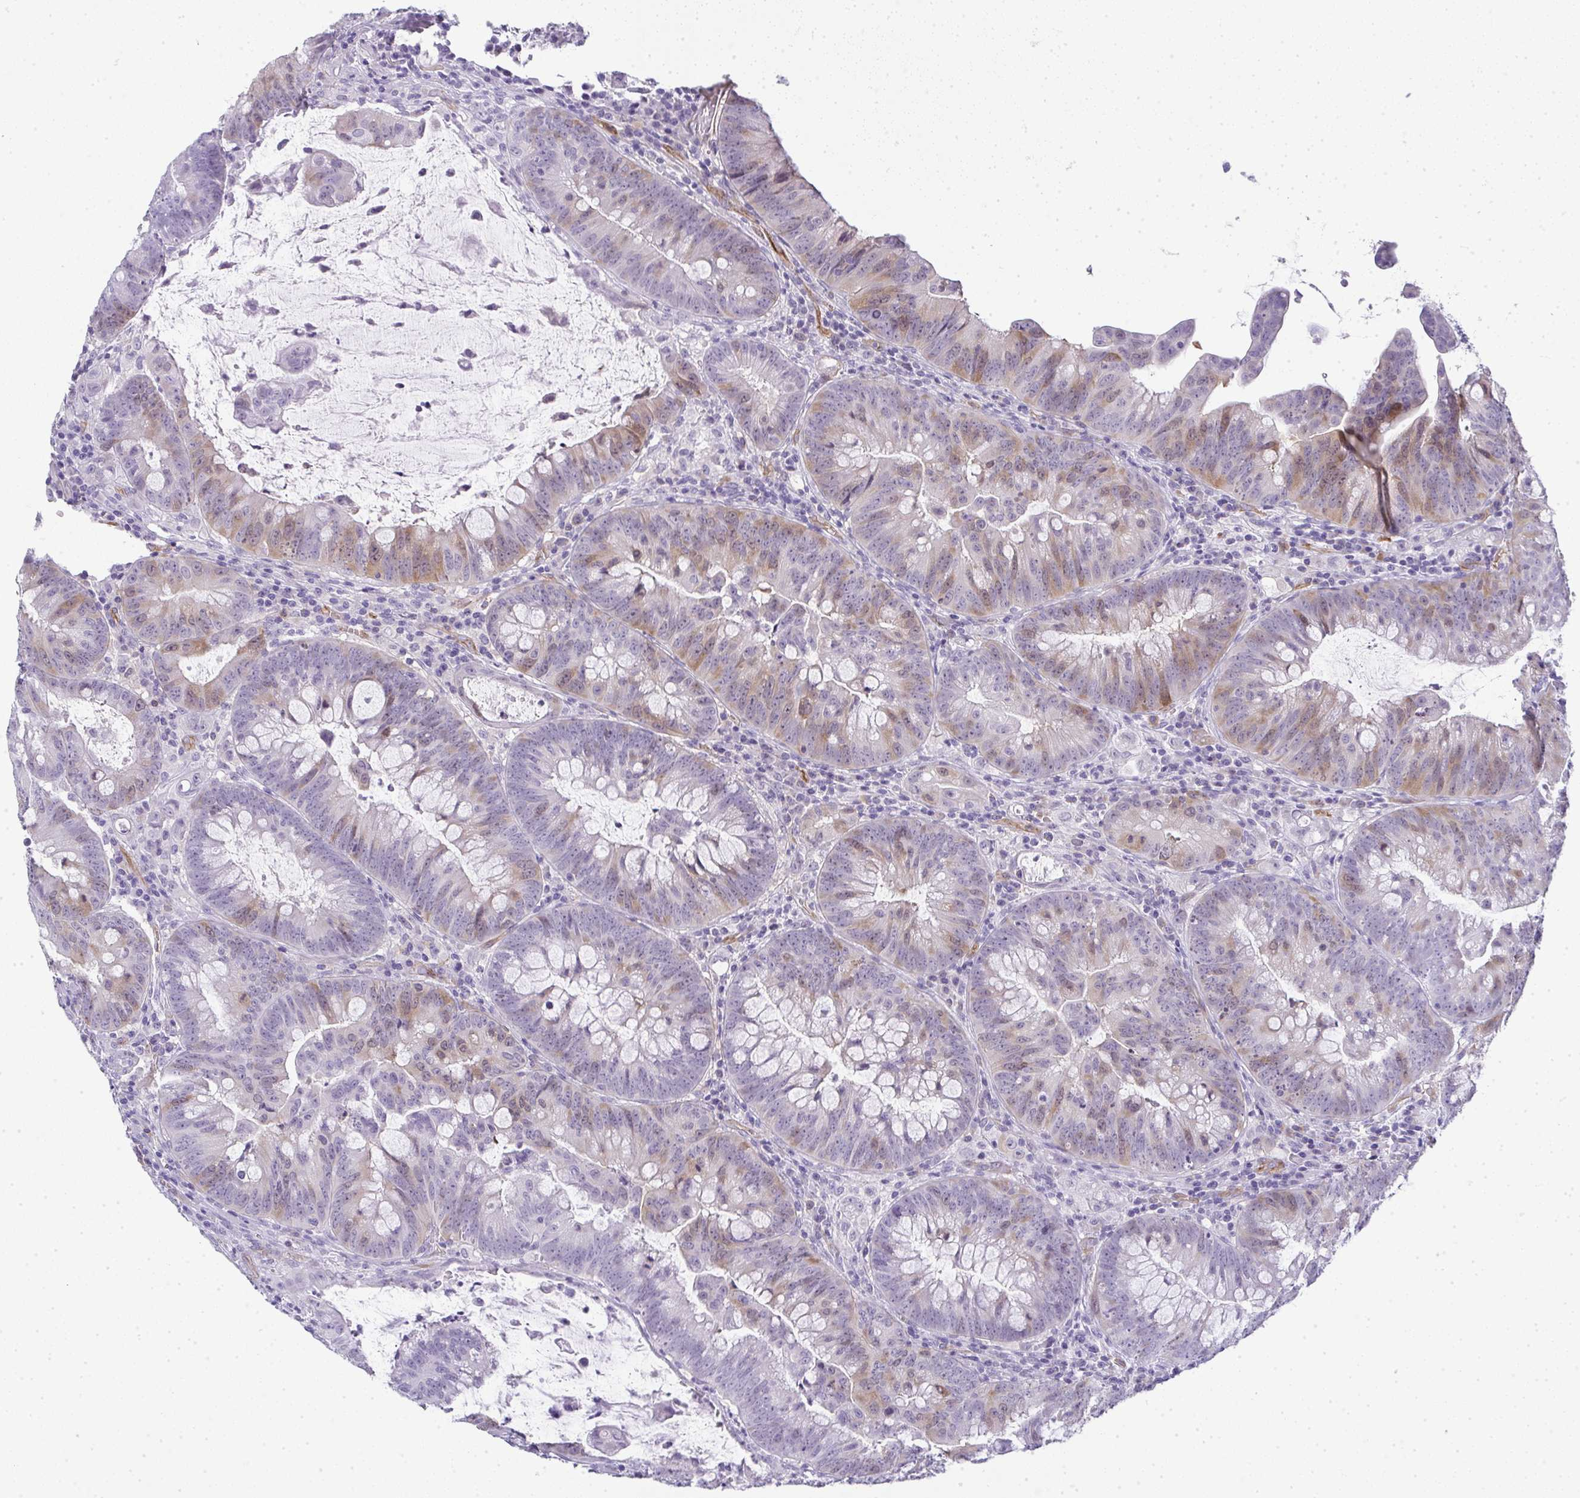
{"staining": {"intensity": "weak", "quantity": "<25%", "location": "cytoplasmic/membranous"}, "tissue": "colorectal cancer", "cell_type": "Tumor cells", "image_type": "cancer", "snomed": [{"axis": "morphology", "description": "Adenocarcinoma, NOS"}, {"axis": "topography", "description": "Colon"}], "caption": "Immunohistochemistry of colorectal adenocarcinoma shows no positivity in tumor cells.", "gene": "UBE2S", "patient": {"sex": "male", "age": 62}}